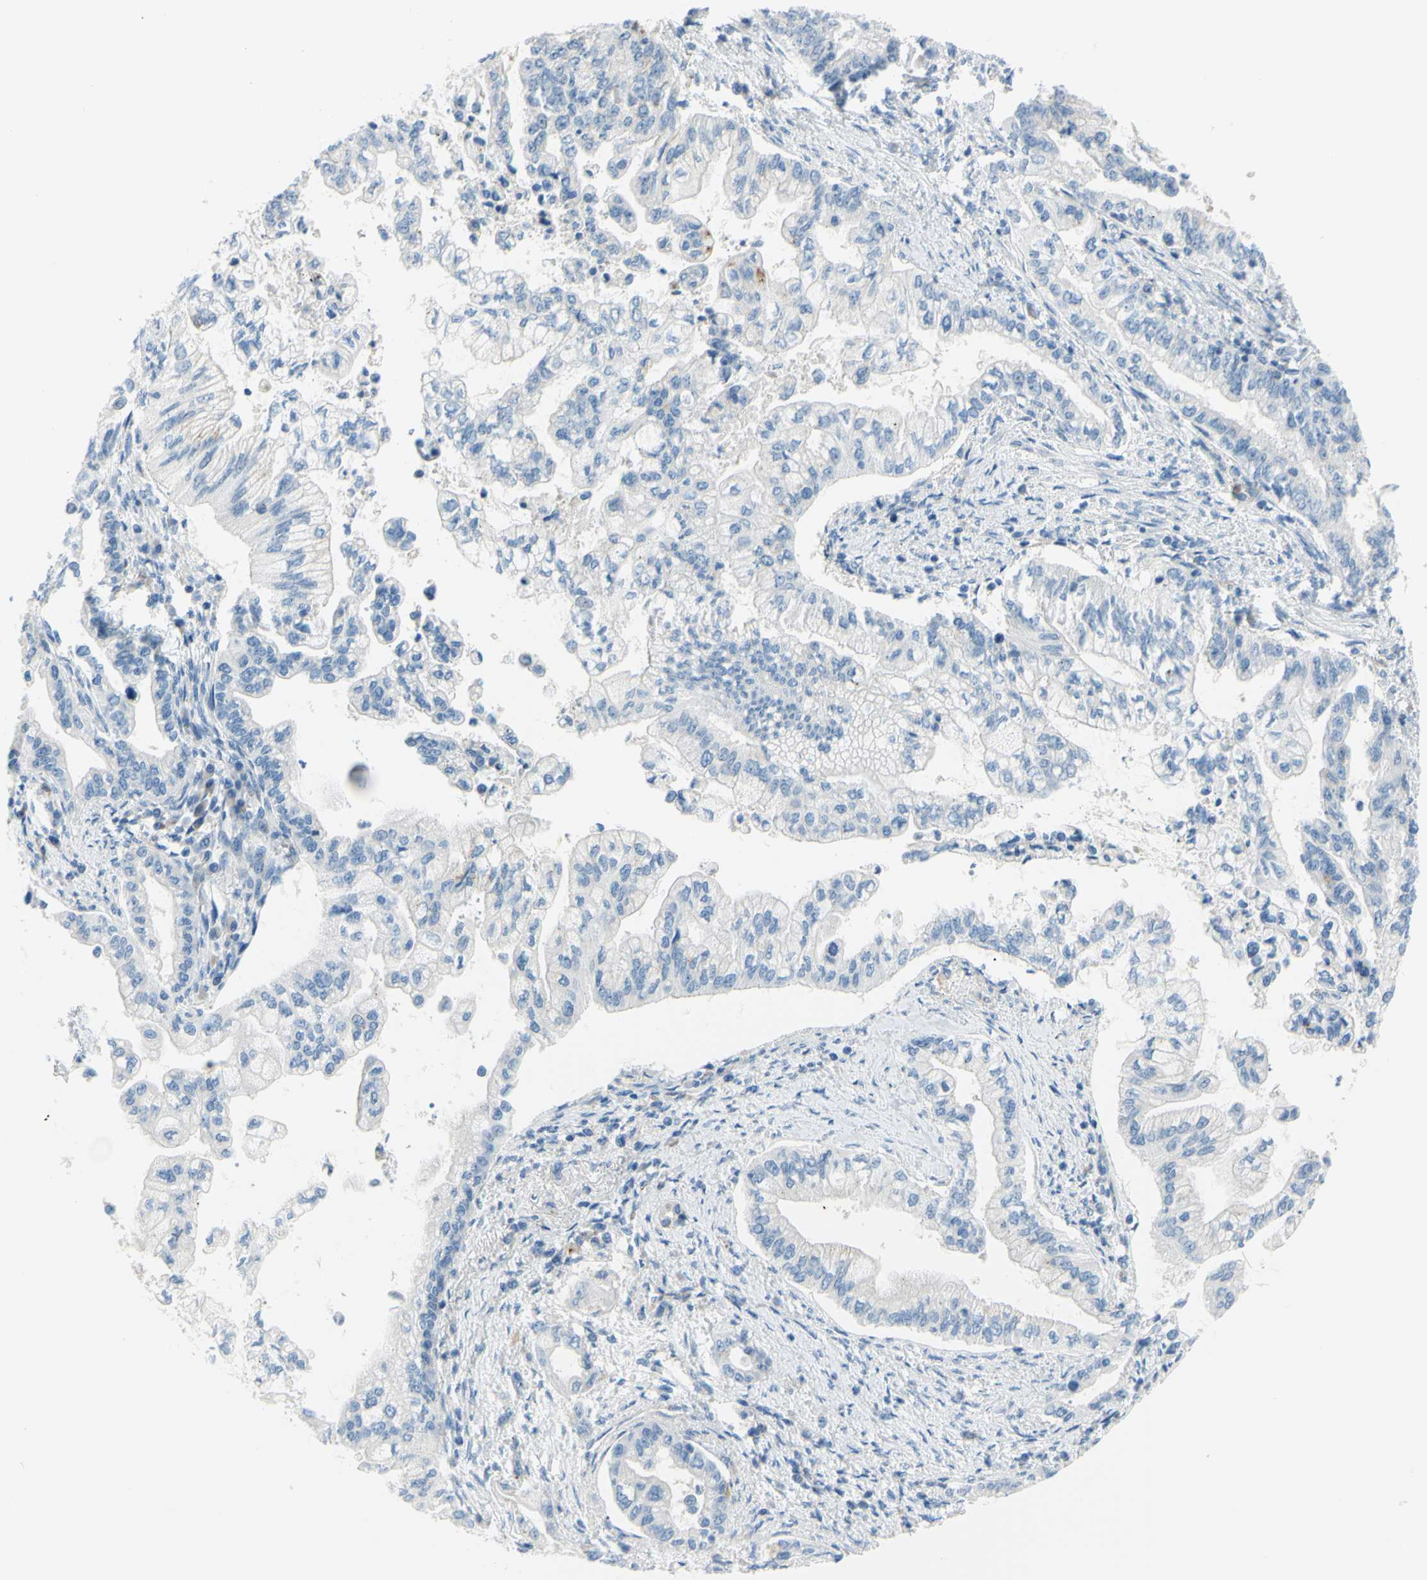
{"staining": {"intensity": "weak", "quantity": "<25%", "location": "cytoplasmic/membranous"}, "tissue": "pancreatic cancer", "cell_type": "Tumor cells", "image_type": "cancer", "snomed": [{"axis": "morphology", "description": "Normal tissue, NOS"}, {"axis": "topography", "description": "Pancreas"}], "caption": "The immunohistochemistry image has no significant staining in tumor cells of pancreatic cancer tissue. (Immunohistochemistry, brightfield microscopy, high magnification).", "gene": "FRMD4B", "patient": {"sex": "male", "age": 42}}